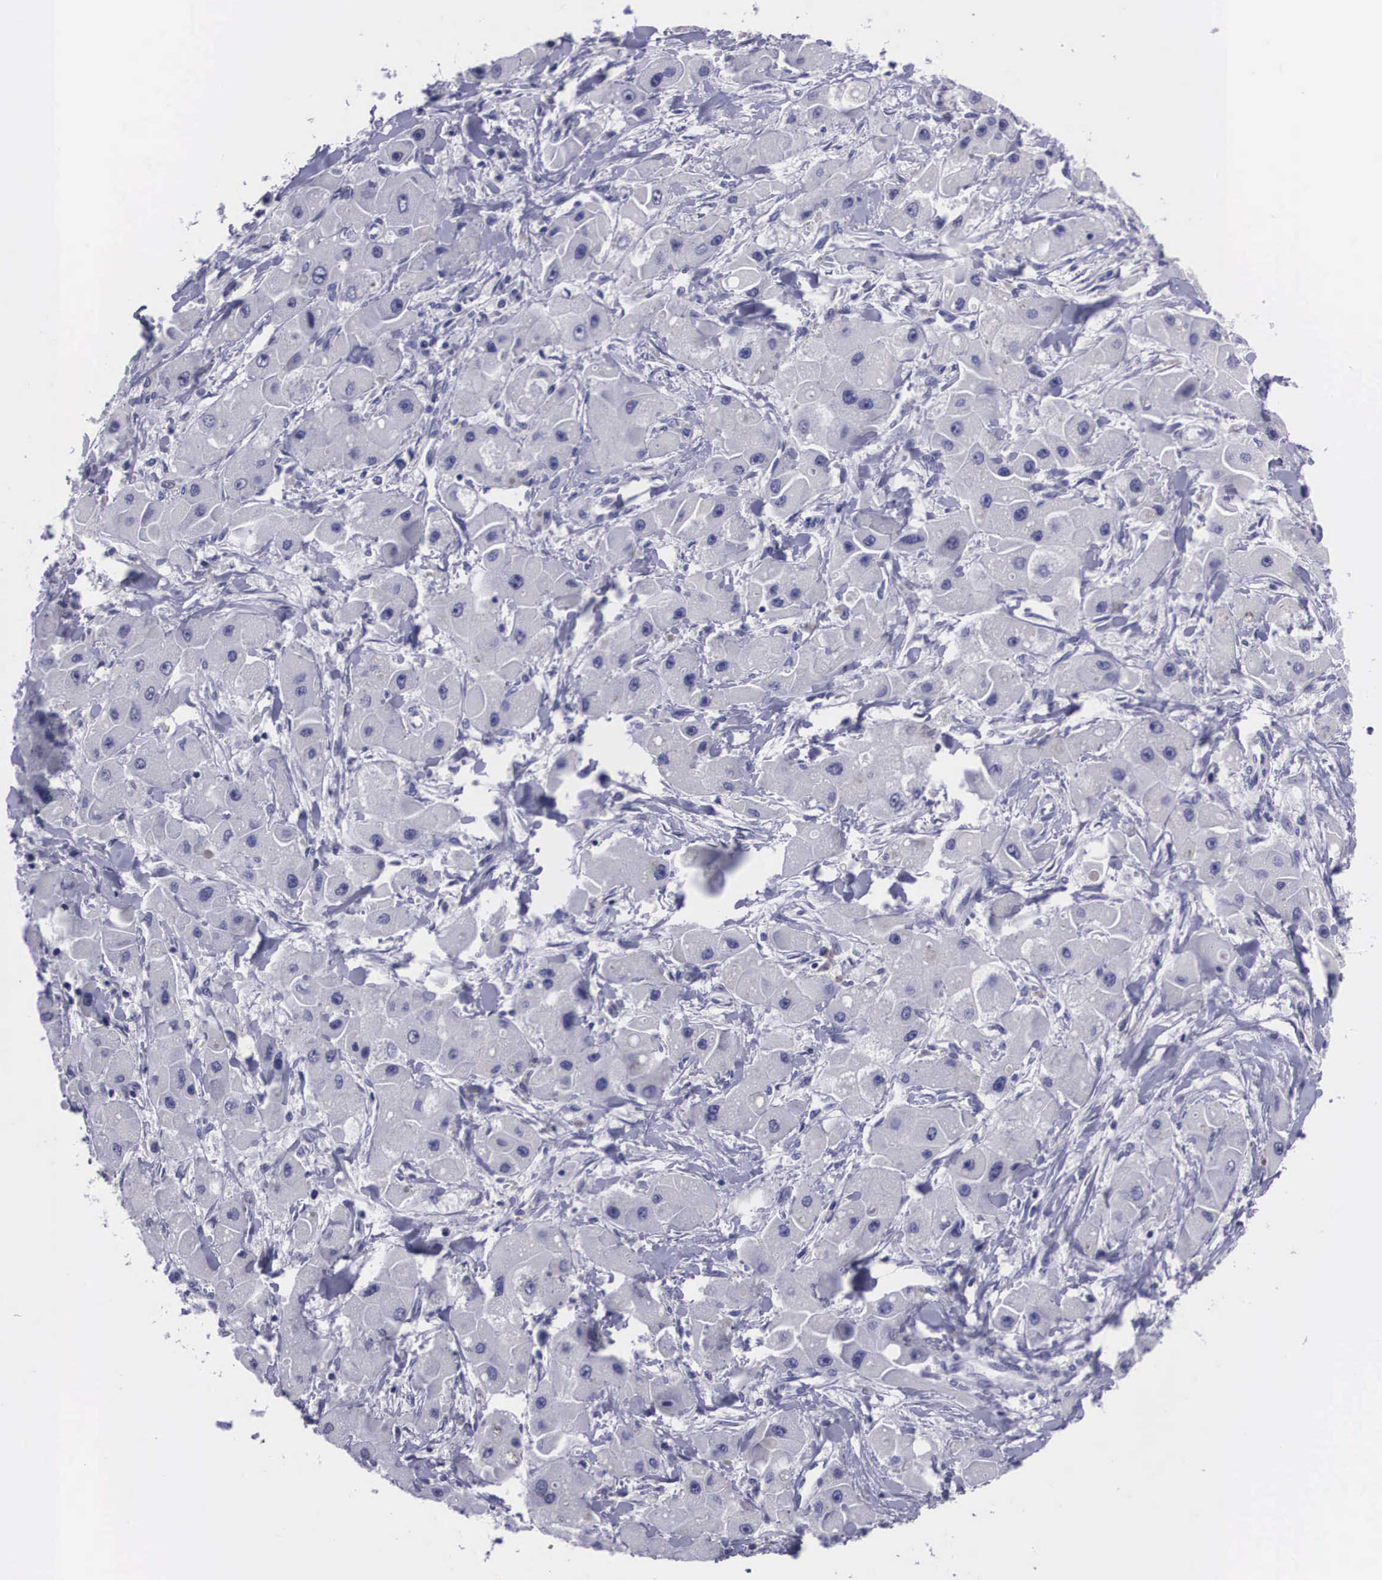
{"staining": {"intensity": "negative", "quantity": "none", "location": "none"}, "tissue": "liver cancer", "cell_type": "Tumor cells", "image_type": "cancer", "snomed": [{"axis": "morphology", "description": "Carcinoma, Hepatocellular, NOS"}, {"axis": "topography", "description": "Liver"}], "caption": "The immunohistochemistry (IHC) photomicrograph has no significant positivity in tumor cells of liver cancer (hepatocellular carcinoma) tissue.", "gene": "C22orf31", "patient": {"sex": "male", "age": 24}}